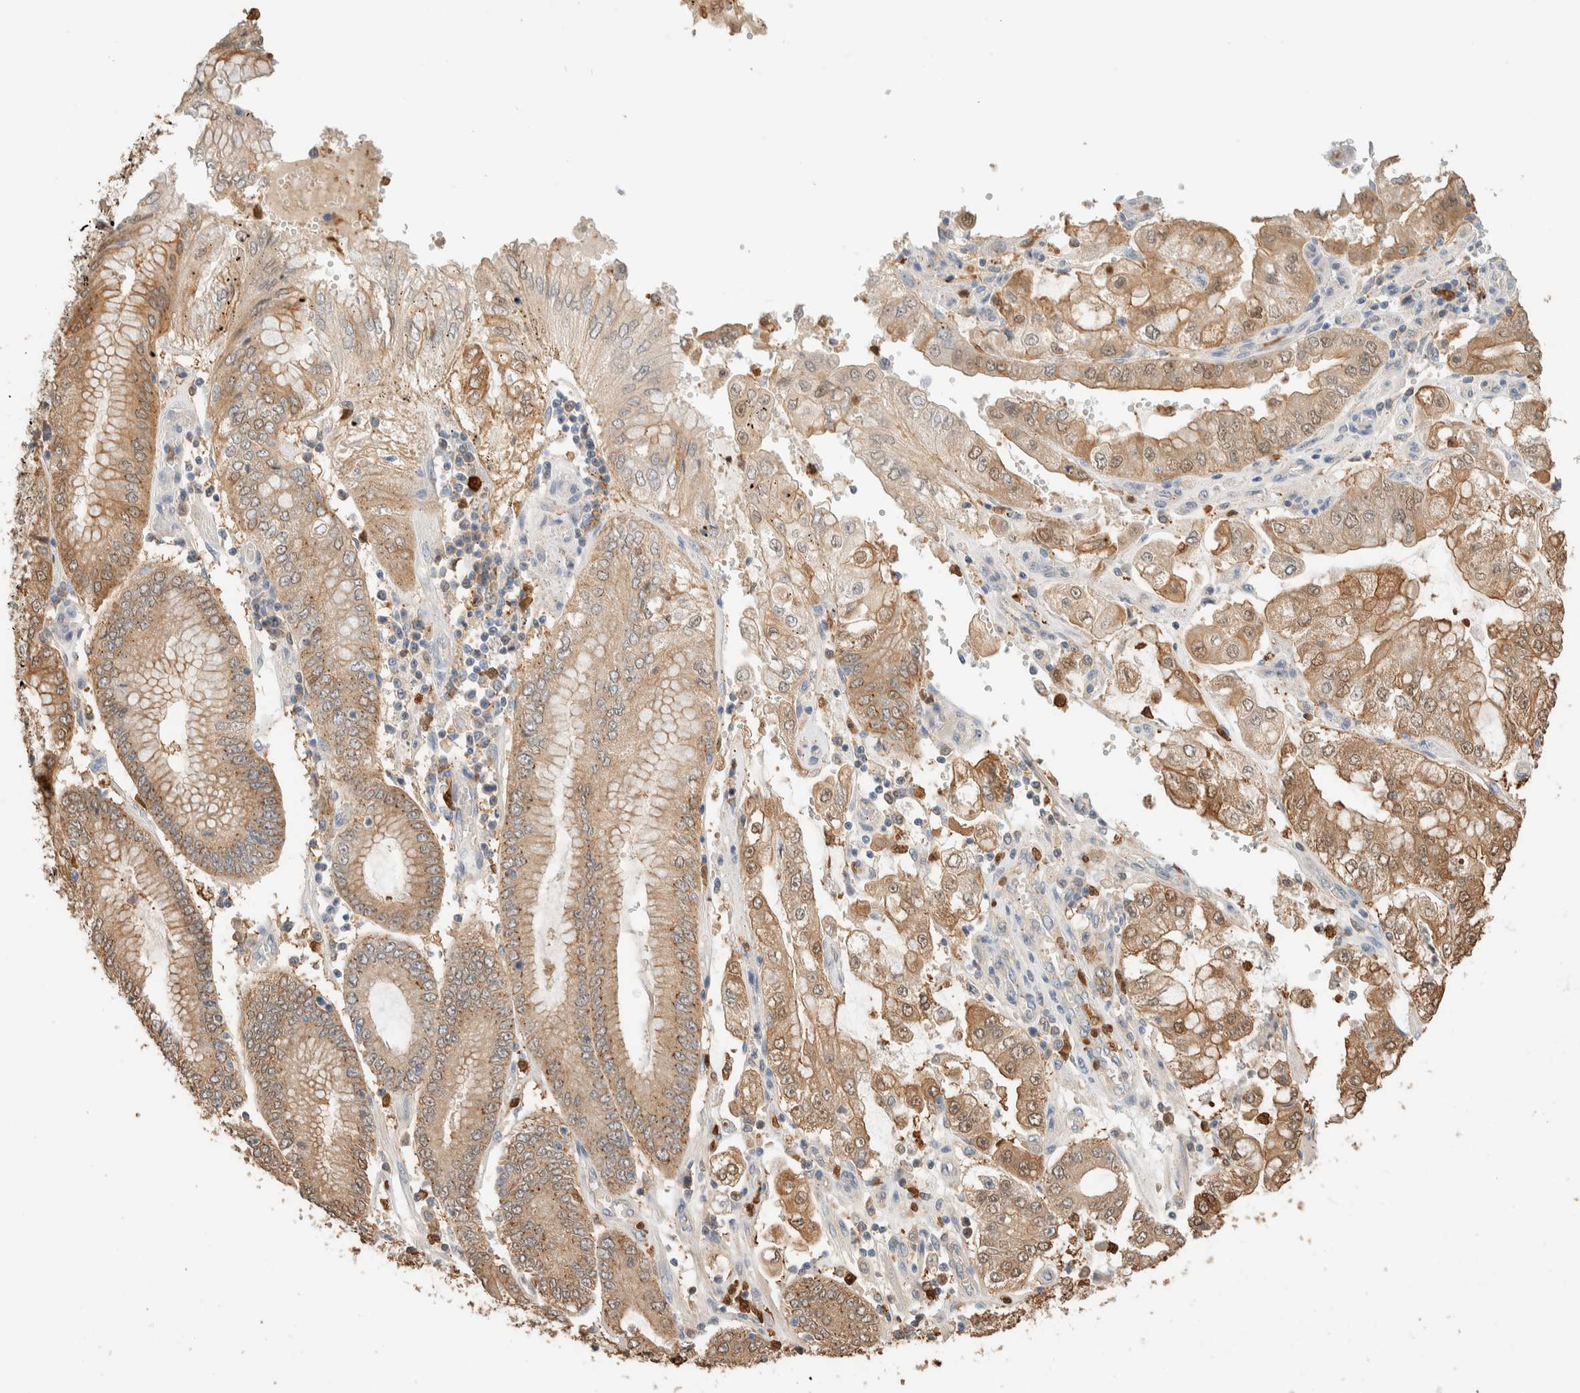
{"staining": {"intensity": "moderate", "quantity": ">75%", "location": "cytoplasmic/membranous,nuclear"}, "tissue": "stomach cancer", "cell_type": "Tumor cells", "image_type": "cancer", "snomed": [{"axis": "morphology", "description": "Adenocarcinoma, NOS"}, {"axis": "topography", "description": "Stomach"}], "caption": "Immunohistochemical staining of stomach cancer (adenocarcinoma) exhibits moderate cytoplasmic/membranous and nuclear protein expression in about >75% of tumor cells. Immunohistochemistry (ihc) stains the protein in brown and the nuclei are stained blue.", "gene": "SETD4", "patient": {"sex": "male", "age": 76}}